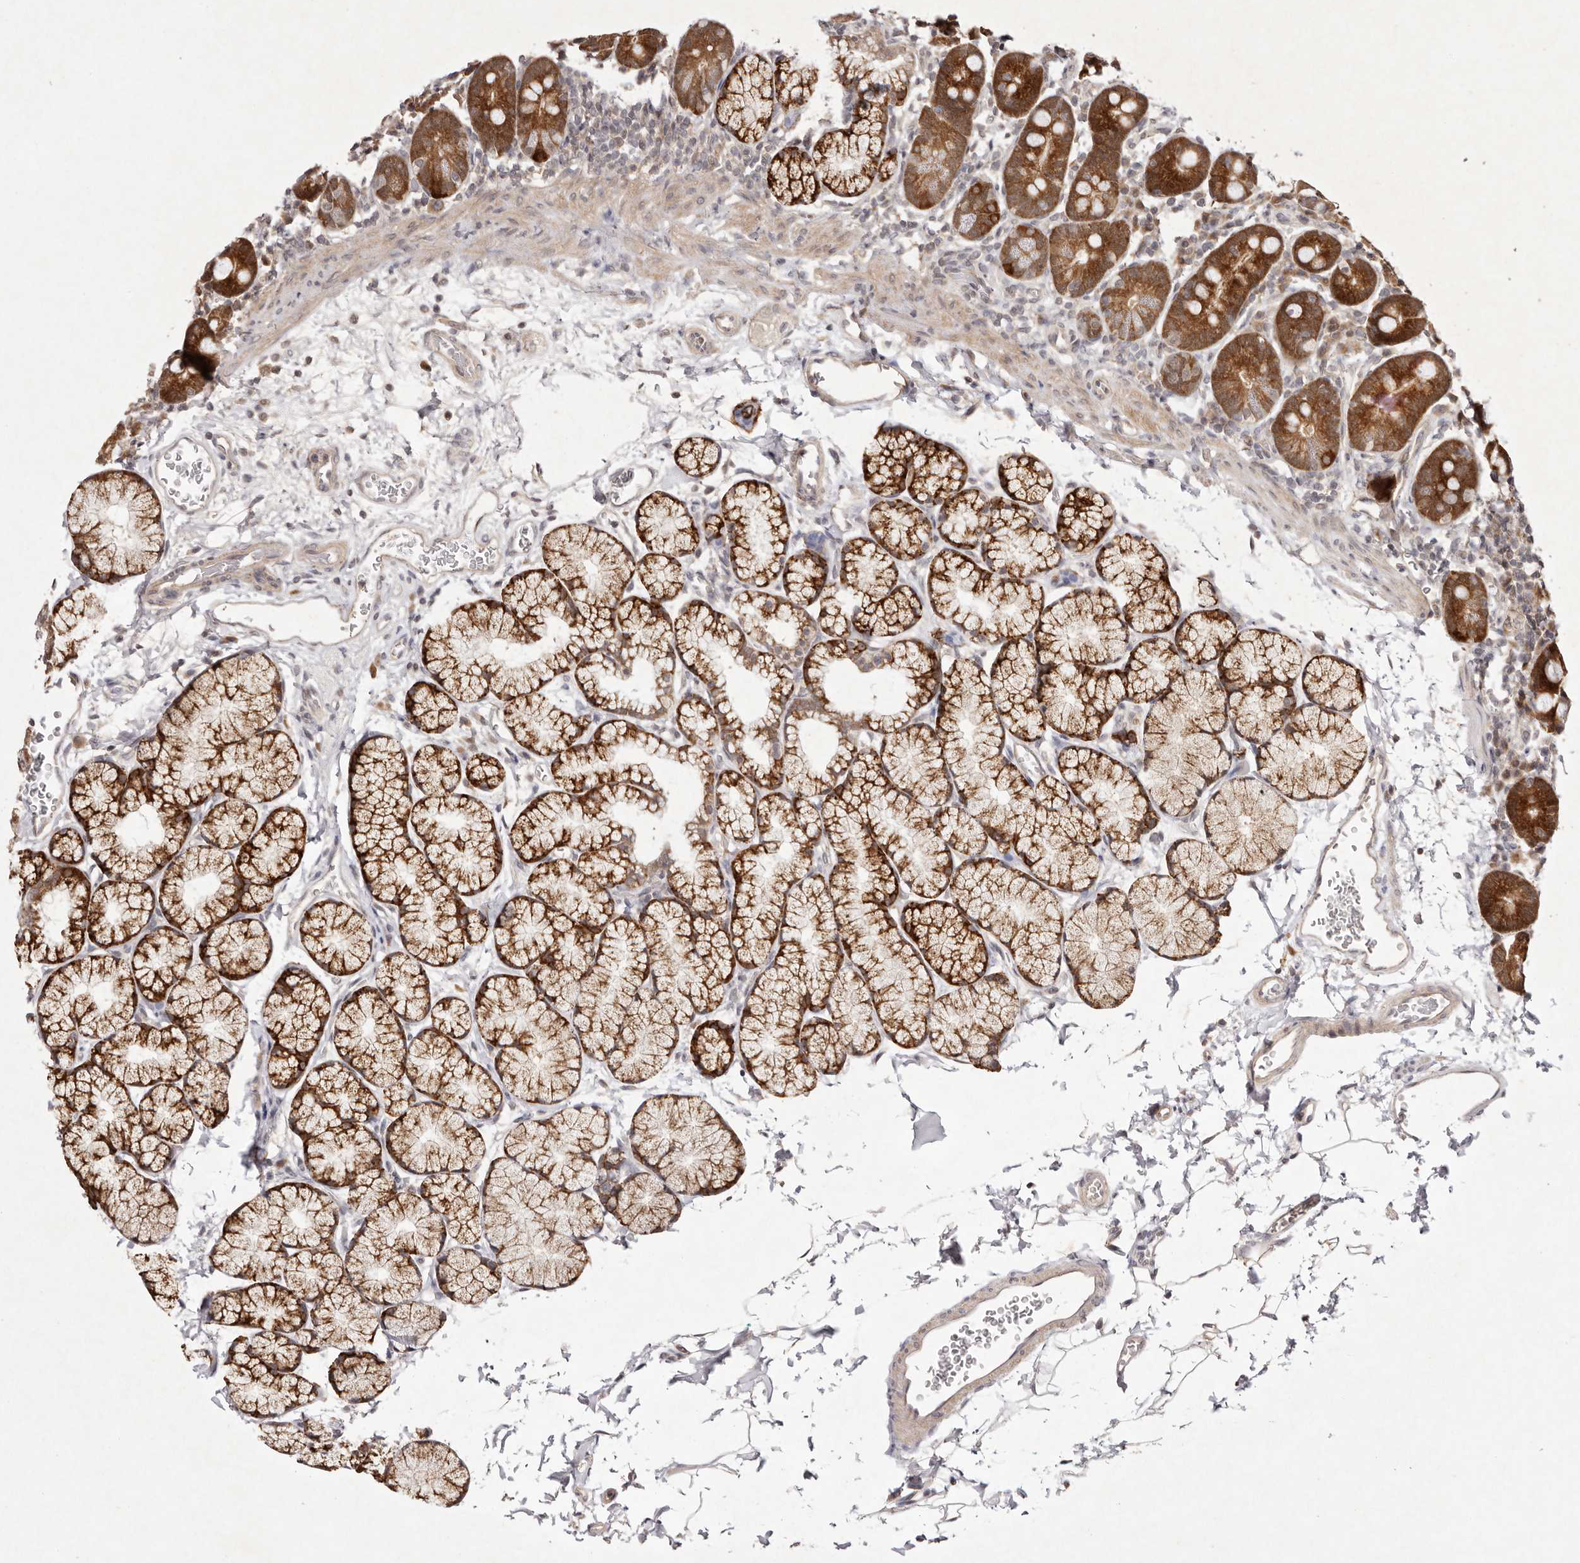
{"staining": {"intensity": "strong", "quantity": ">75%", "location": "cytoplasmic/membranous,nuclear"}, "tissue": "duodenum", "cell_type": "Glandular cells", "image_type": "normal", "snomed": [{"axis": "morphology", "description": "Normal tissue, NOS"}, {"axis": "topography", "description": "Duodenum"}], "caption": "Normal duodenum was stained to show a protein in brown. There is high levels of strong cytoplasmic/membranous,nuclear staining in approximately >75% of glandular cells. The protein is stained brown, and the nuclei are stained in blue (DAB (3,3'-diaminobenzidine) IHC with brightfield microscopy, high magnification).", "gene": "BUD31", "patient": {"sex": "male", "age": 35}}